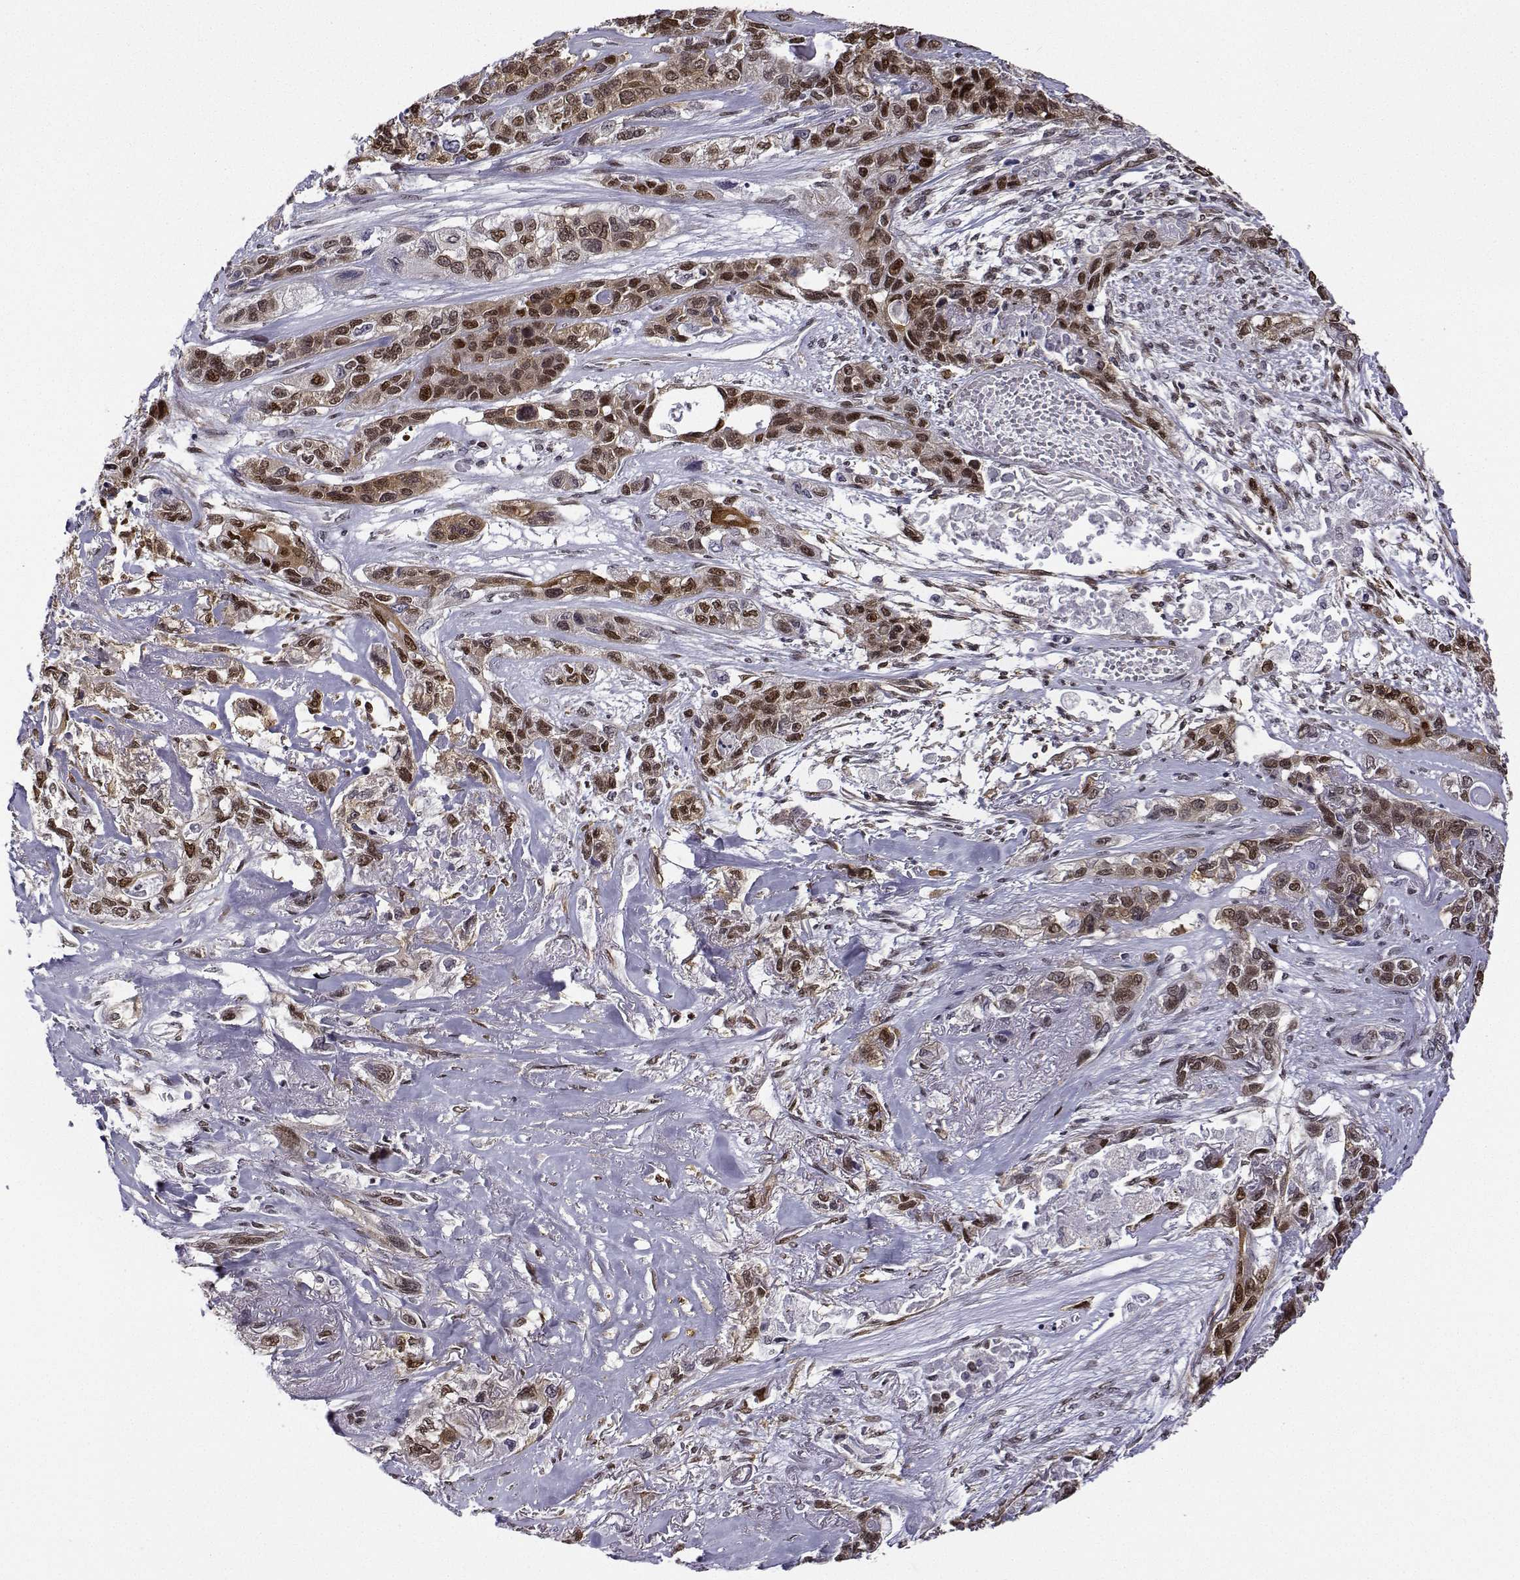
{"staining": {"intensity": "moderate", "quantity": ">75%", "location": "nuclear"}, "tissue": "lung cancer", "cell_type": "Tumor cells", "image_type": "cancer", "snomed": [{"axis": "morphology", "description": "Squamous cell carcinoma, NOS"}, {"axis": "topography", "description": "Lung"}], "caption": "Lung cancer tissue exhibits moderate nuclear staining in about >75% of tumor cells, visualized by immunohistochemistry. The staining was performed using DAB, with brown indicating positive protein expression. Nuclei are stained blue with hematoxylin.", "gene": "PHGDH", "patient": {"sex": "female", "age": 70}}